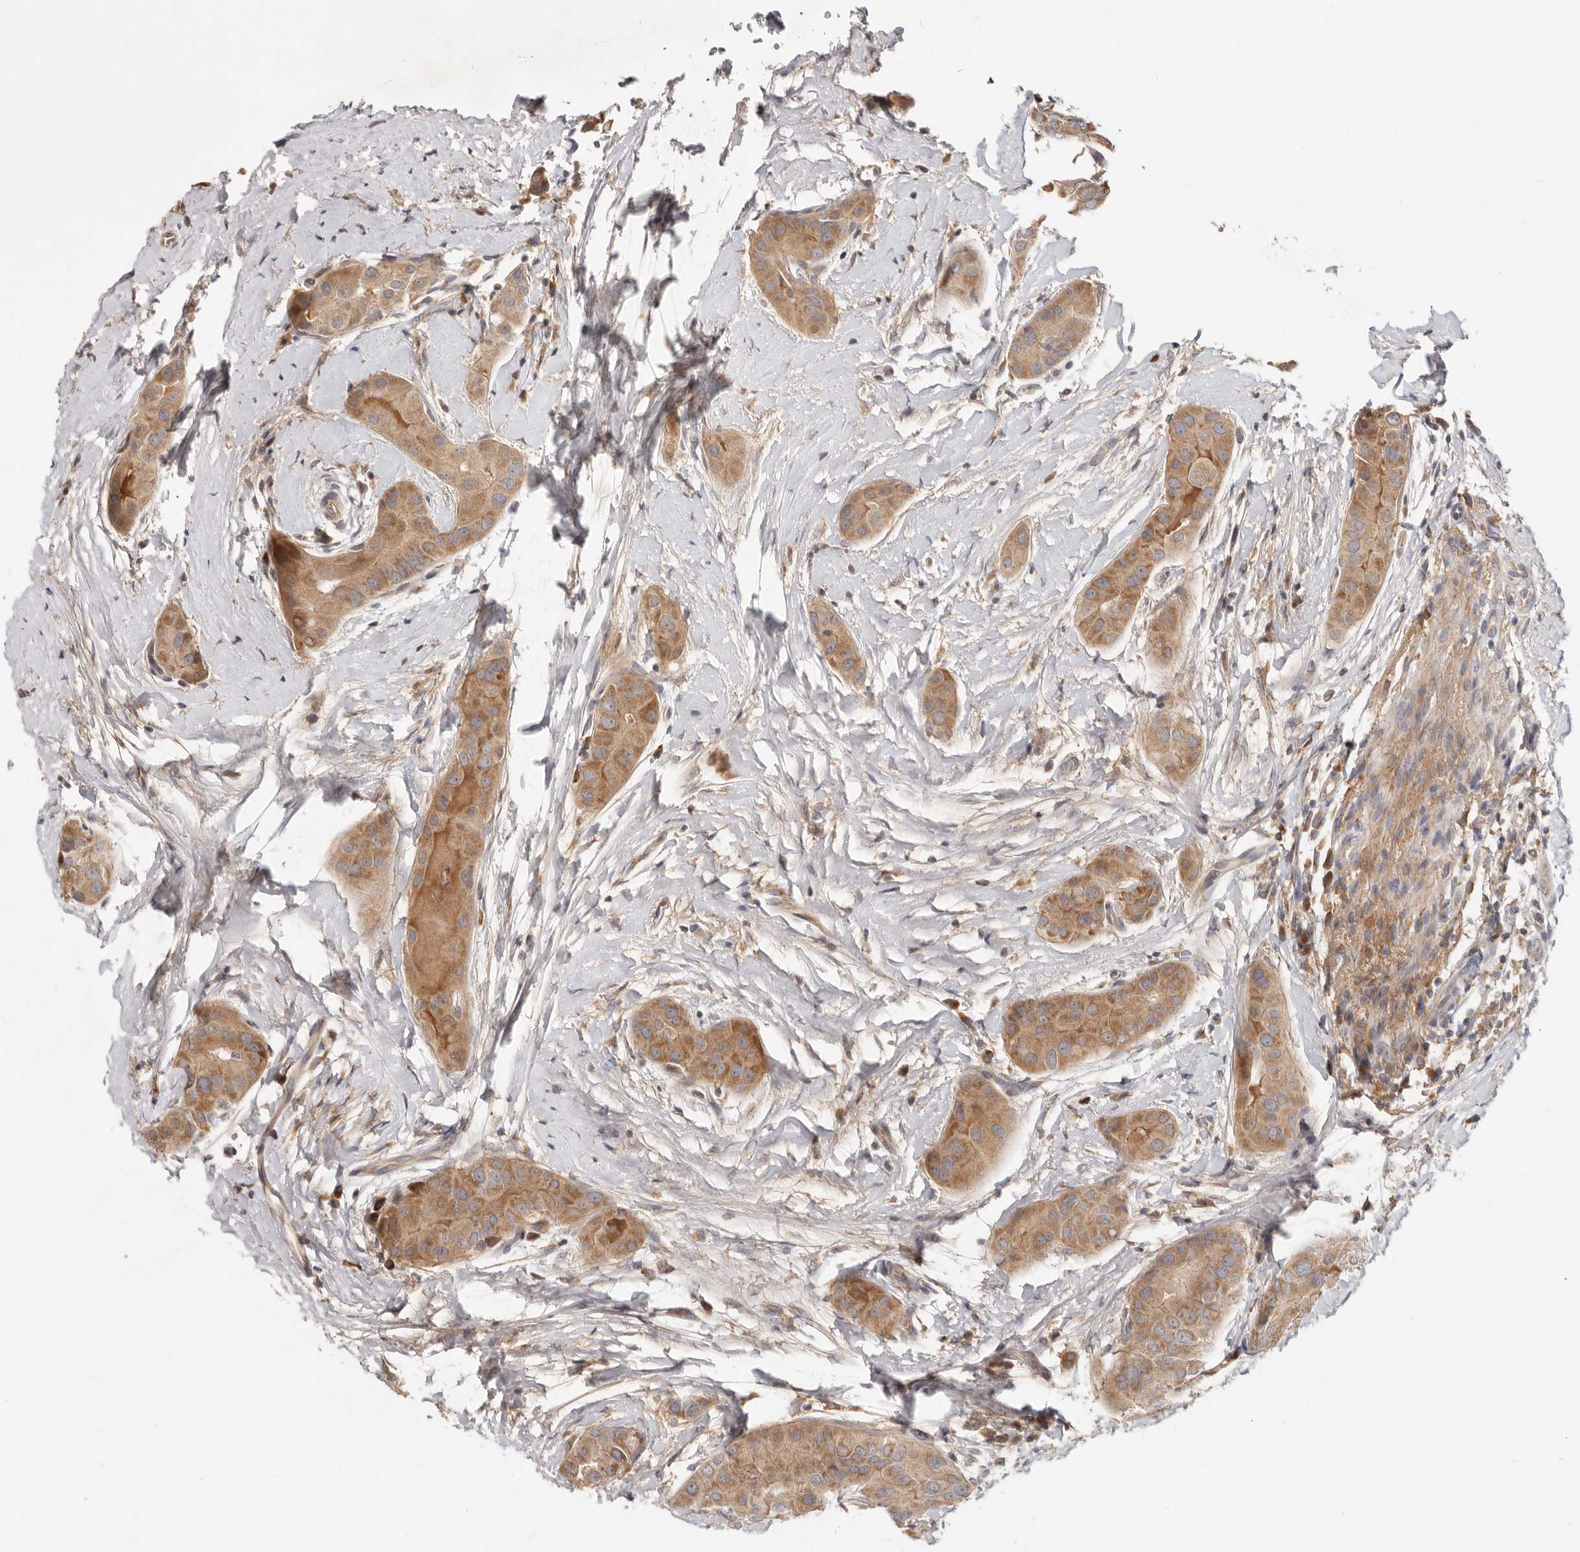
{"staining": {"intensity": "moderate", "quantity": ">75%", "location": "cytoplasmic/membranous"}, "tissue": "thyroid cancer", "cell_type": "Tumor cells", "image_type": "cancer", "snomed": [{"axis": "morphology", "description": "Papillary adenocarcinoma, NOS"}, {"axis": "topography", "description": "Thyroid gland"}], "caption": "Thyroid cancer (papillary adenocarcinoma) tissue shows moderate cytoplasmic/membranous positivity in approximately >75% of tumor cells, visualized by immunohistochemistry. (Brightfield microscopy of DAB IHC at high magnification).", "gene": "LRP6", "patient": {"sex": "male", "age": 33}}